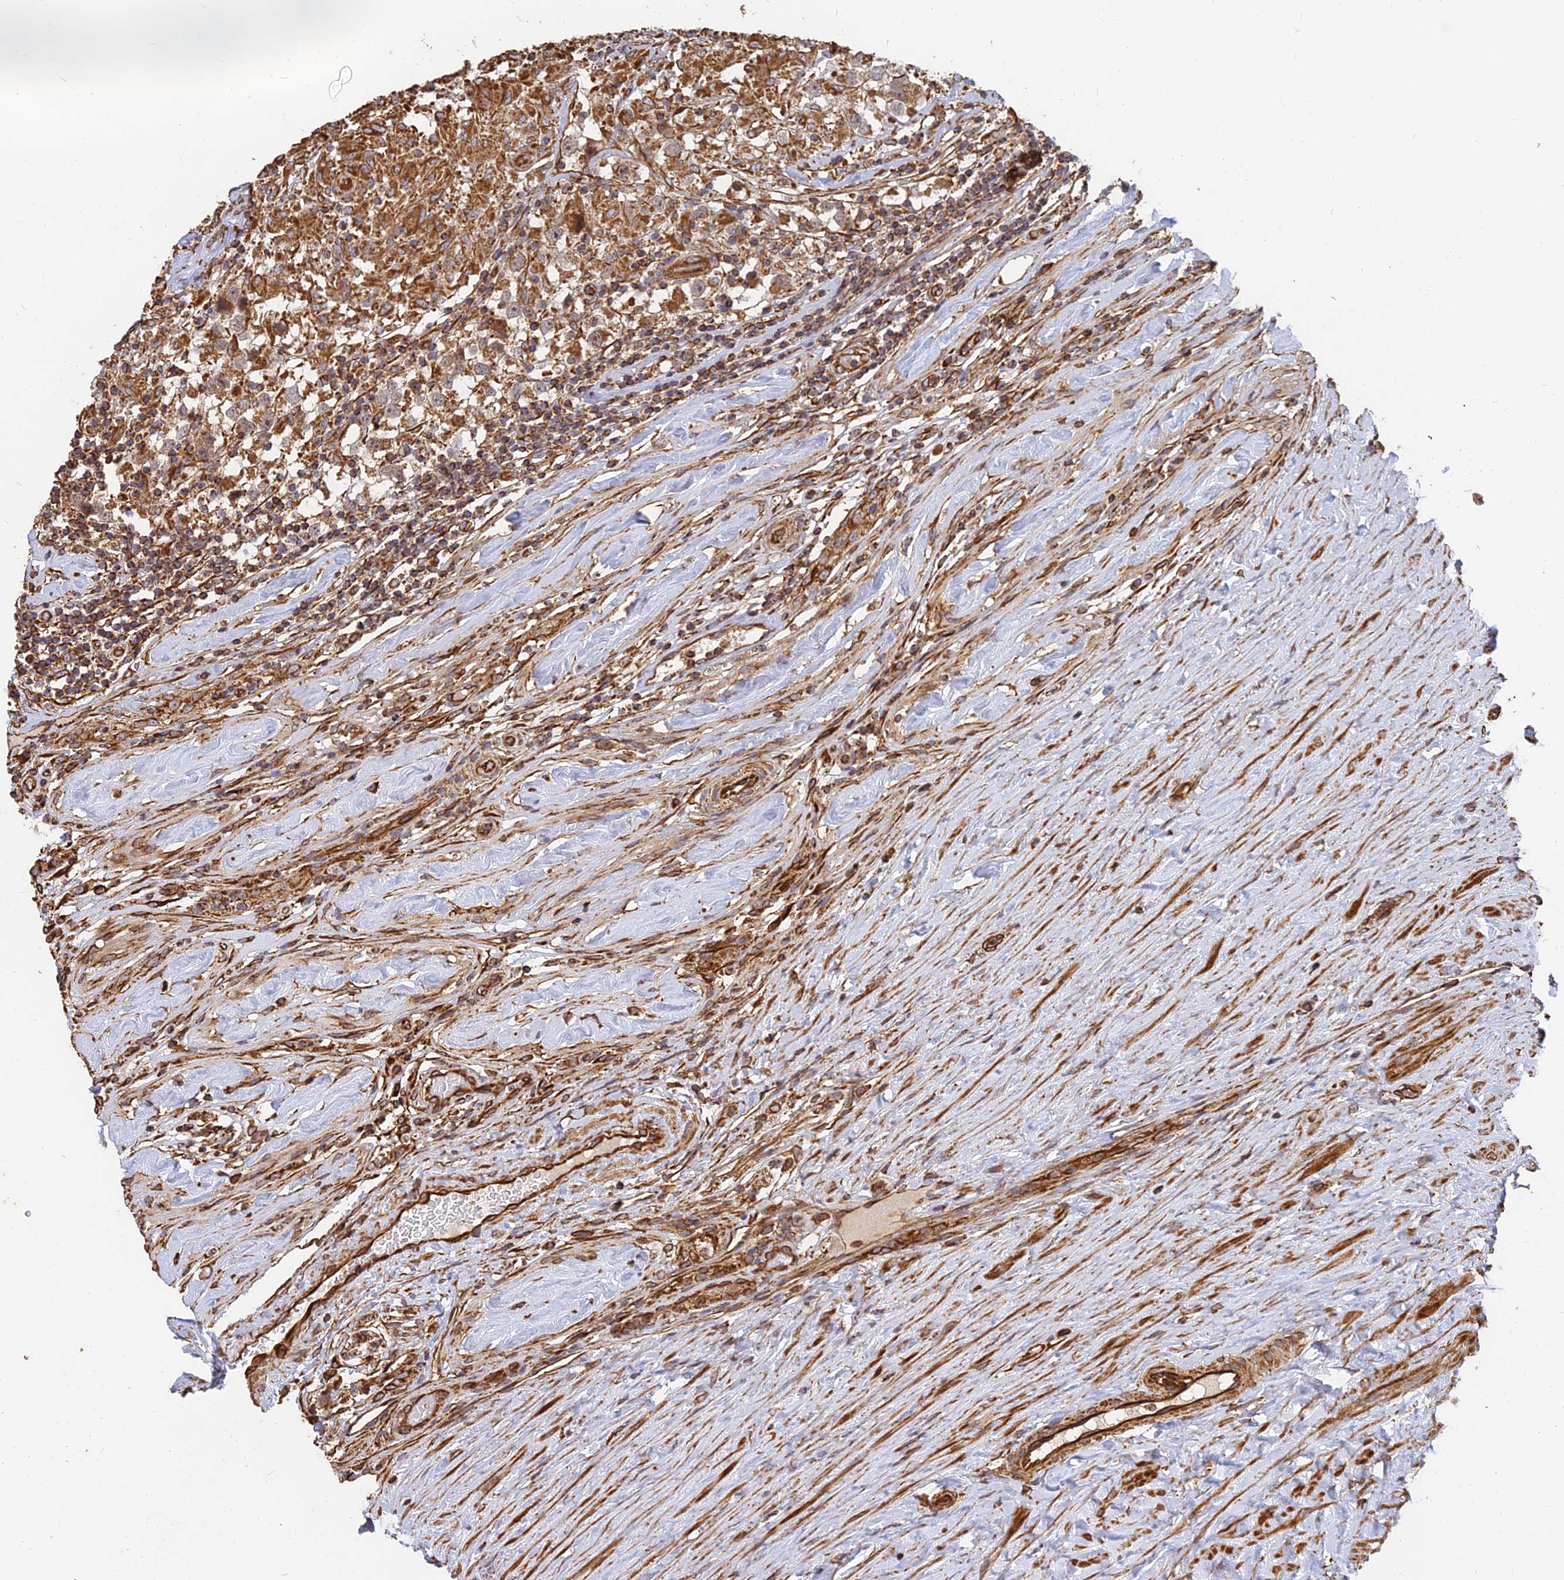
{"staining": {"intensity": "moderate", "quantity": ">75%", "location": "cytoplasmic/membranous"}, "tissue": "testis cancer", "cell_type": "Tumor cells", "image_type": "cancer", "snomed": [{"axis": "morphology", "description": "Seminoma, NOS"}, {"axis": "topography", "description": "Testis"}], "caption": "Immunohistochemistry (IHC) histopathology image of human testis cancer (seminoma) stained for a protein (brown), which shows medium levels of moderate cytoplasmic/membranous positivity in approximately >75% of tumor cells.", "gene": "DSTYK", "patient": {"sex": "male", "age": 46}}